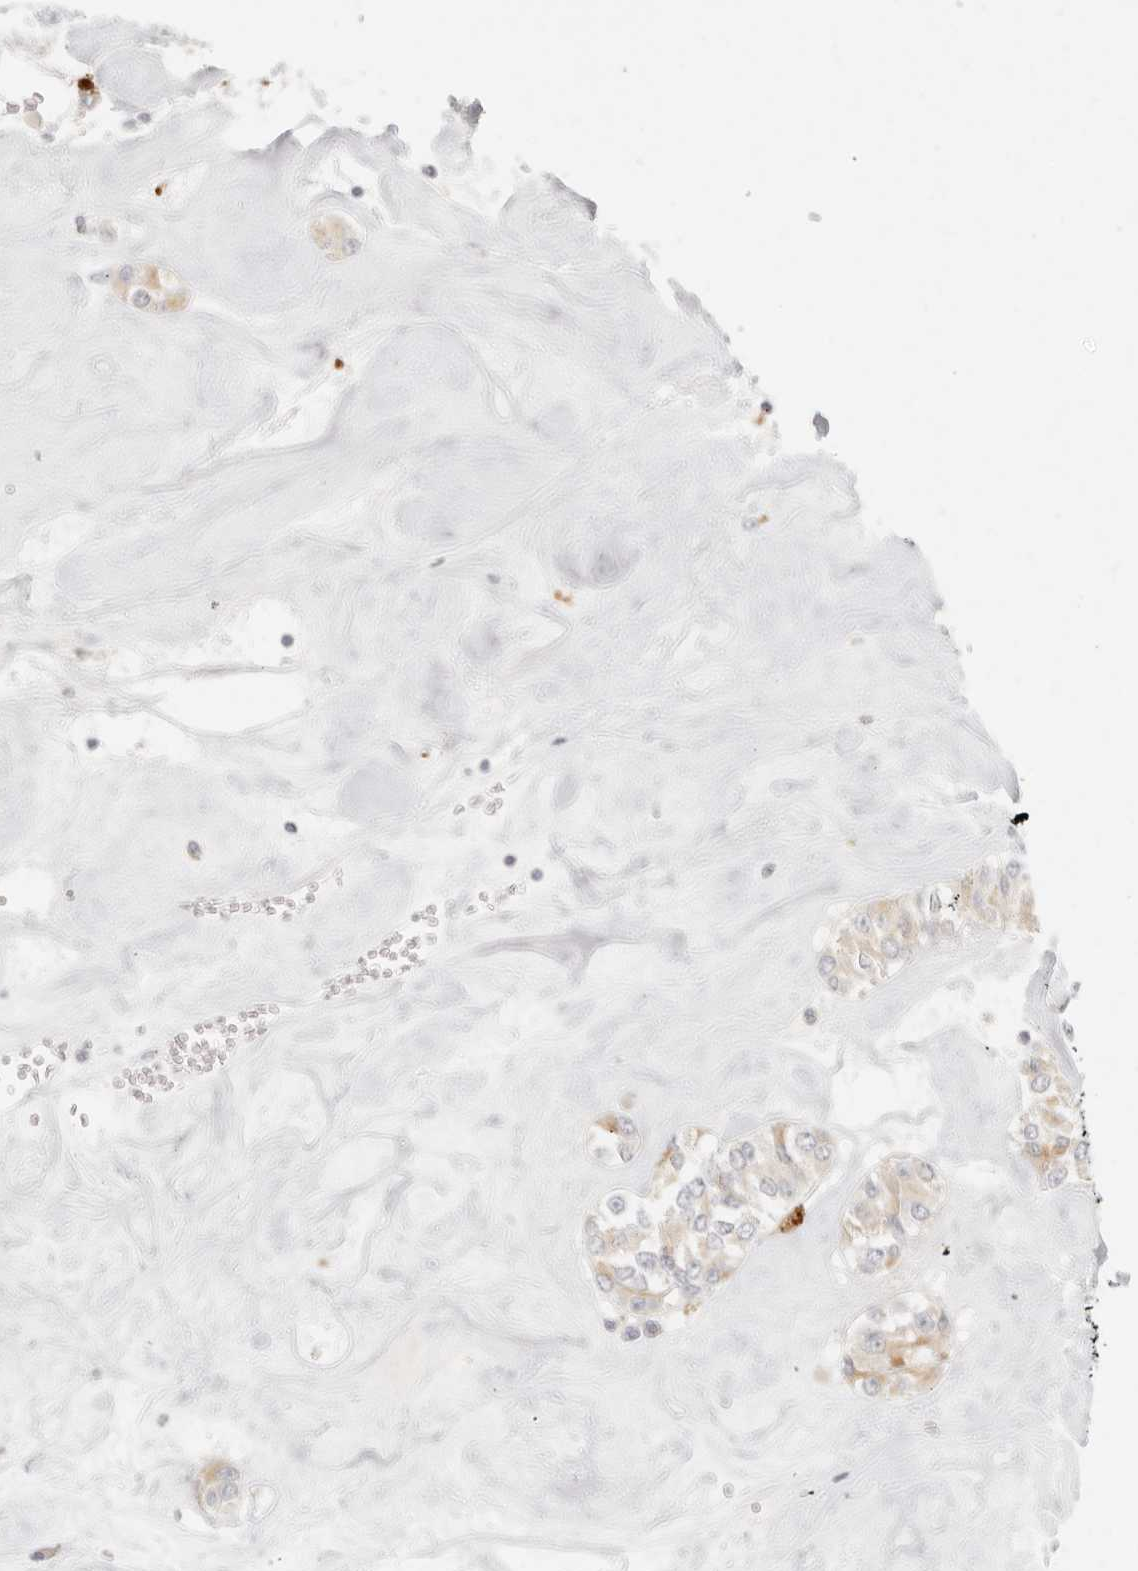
{"staining": {"intensity": "weak", "quantity": ">75%", "location": "cytoplasmic/membranous"}, "tissue": "carcinoid", "cell_type": "Tumor cells", "image_type": "cancer", "snomed": [{"axis": "morphology", "description": "Carcinoid, malignant, NOS"}, {"axis": "topography", "description": "Pancreas"}], "caption": "Human carcinoid stained with a protein marker demonstrates weak staining in tumor cells.", "gene": "RNASET2", "patient": {"sex": "male", "age": 41}}